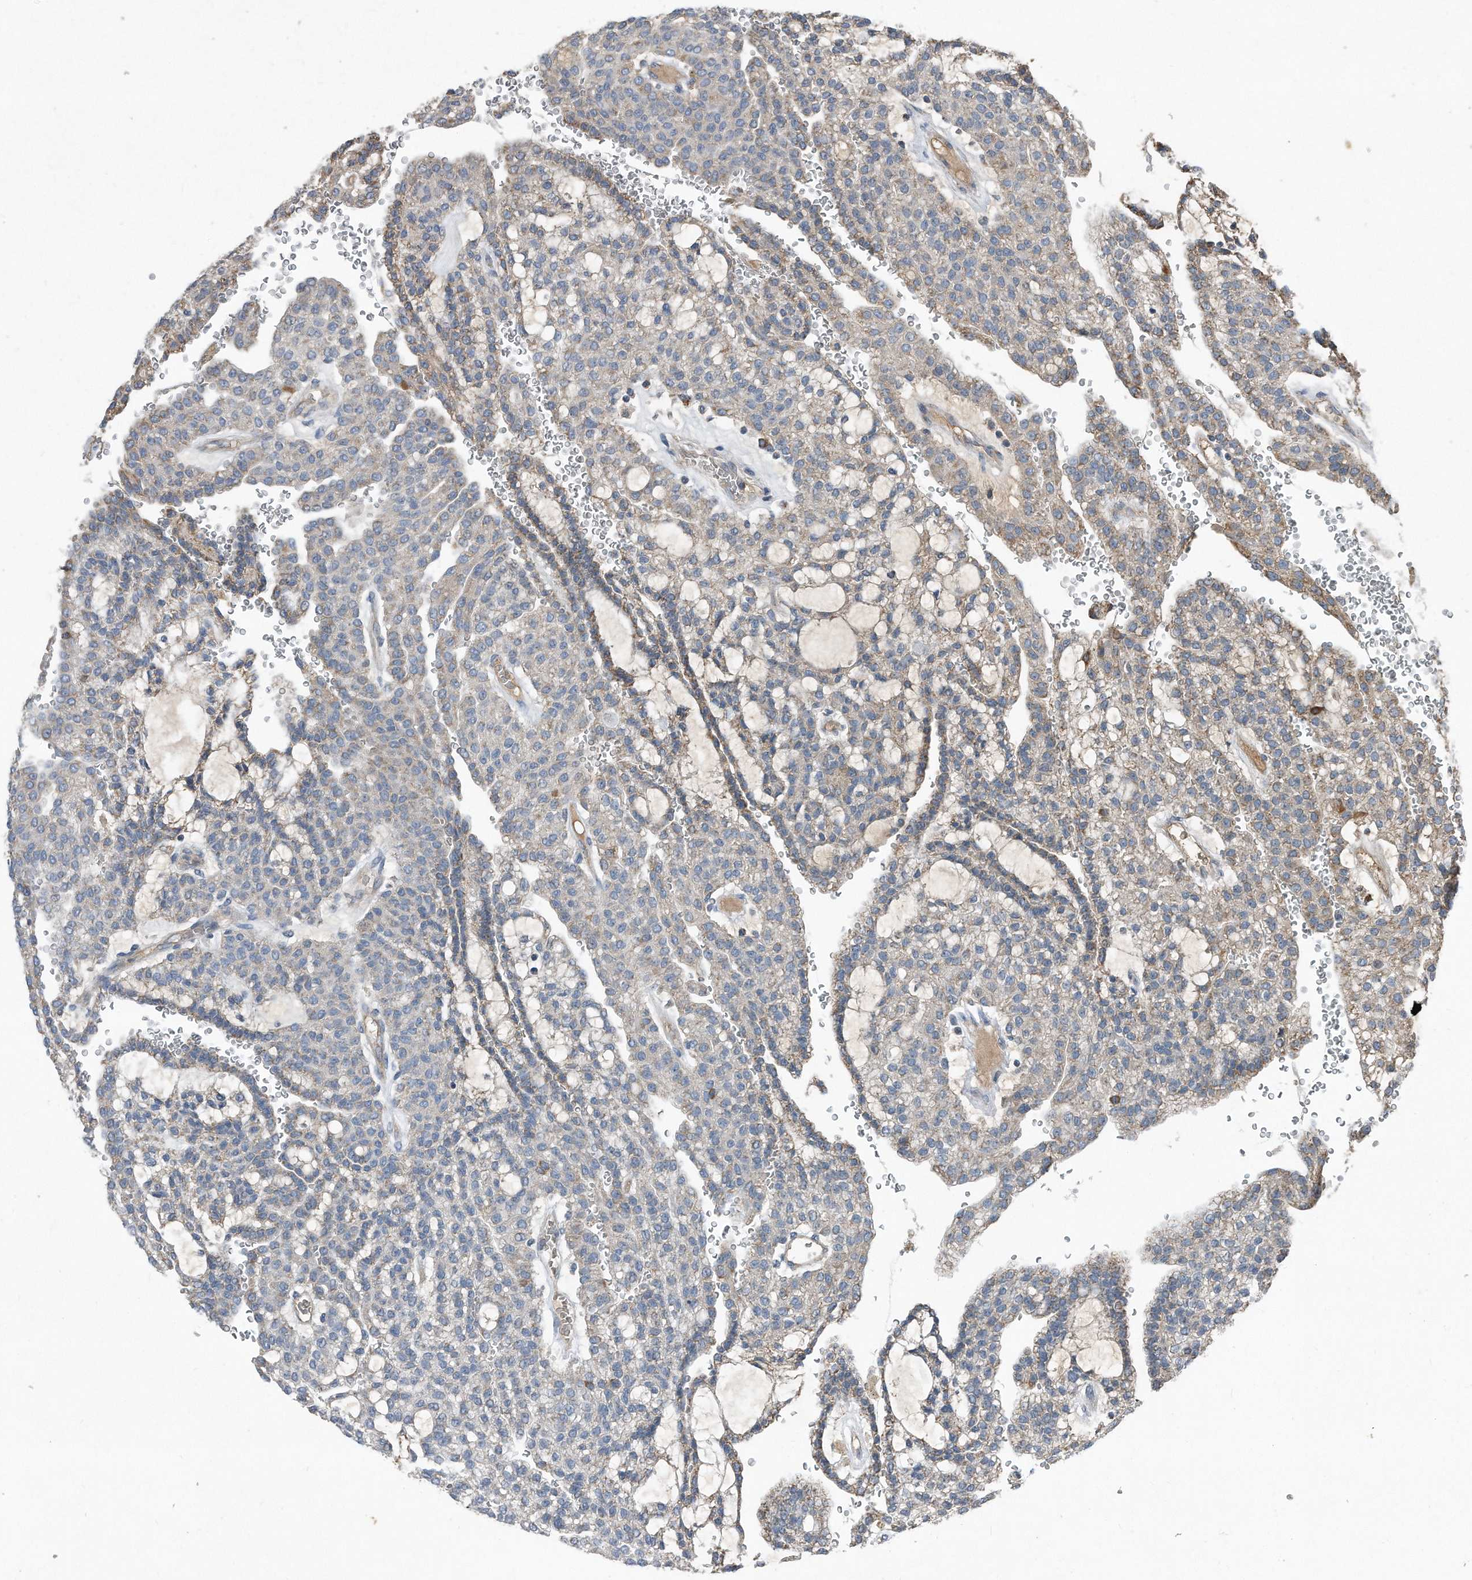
{"staining": {"intensity": "weak", "quantity": "<25%", "location": "cytoplasmic/membranous"}, "tissue": "renal cancer", "cell_type": "Tumor cells", "image_type": "cancer", "snomed": [{"axis": "morphology", "description": "Adenocarcinoma, NOS"}, {"axis": "topography", "description": "Kidney"}], "caption": "This is an immunohistochemistry (IHC) photomicrograph of renal adenocarcinoma. There is no positivity in tumor cells.", "gene": "SDHA", "patient": {"sex": "male", "age": 63}}